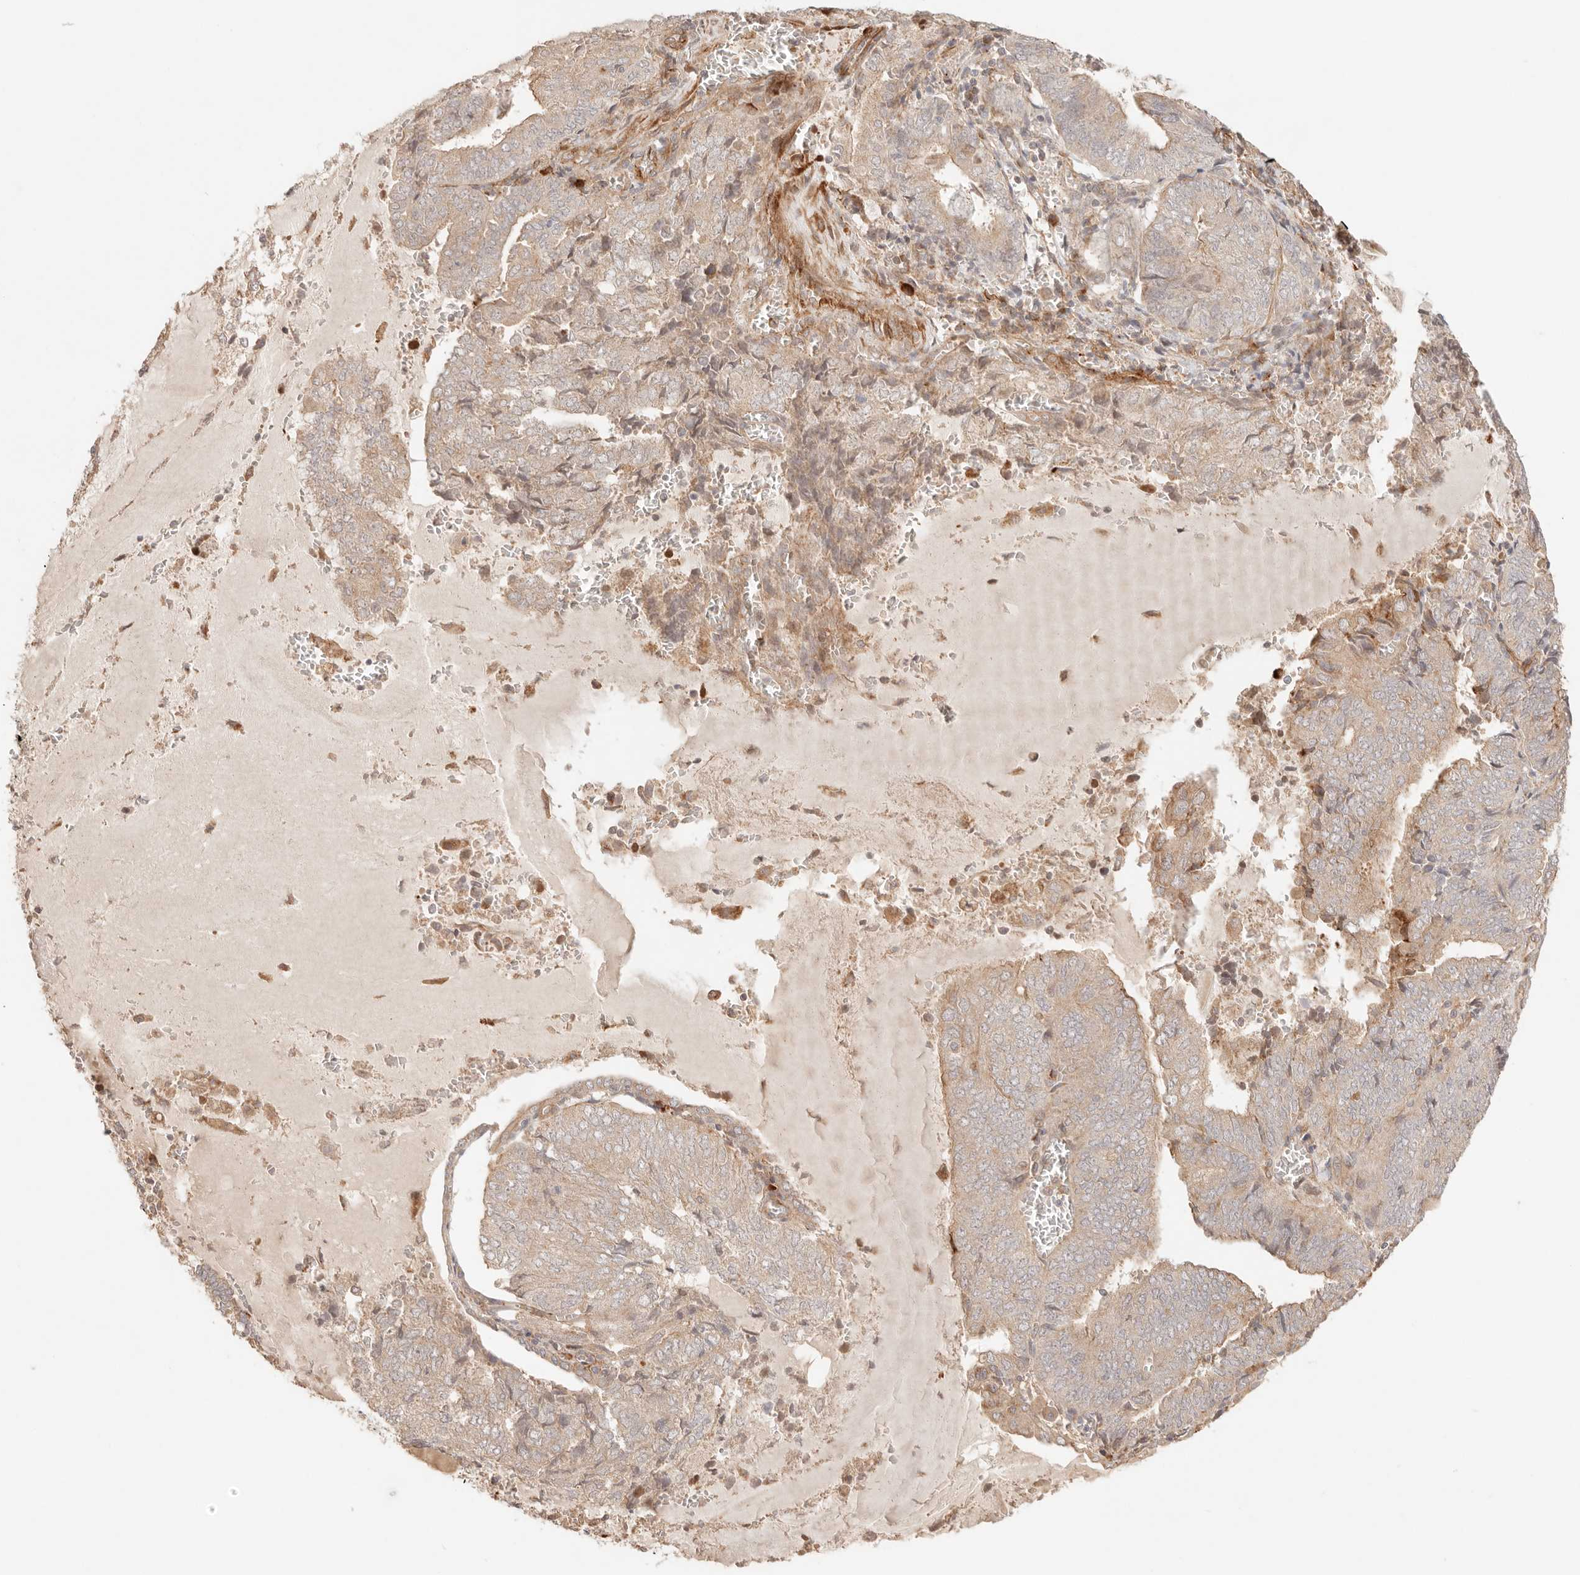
{"staining": {"intensity": "weak", "quantity": ">75%", "location": "cytoplasmic/membranous"}, "tissue": "endometrial cancer", "cell_type": "Tumor cells", "image_type": "cancer", "snomed": [{"axis": "morphology", "description": "Adenocarcinoma, NOS"}, {"axis": "topography", "description": "Endometrium"}], "caption": "Endometrial adenocarcinoma was stained to show a protein in brown. There is low levels of weak cytoplasmic/membranous expression in about >75% of tumor cells. (DAB IHC, brown staining for protein, blue staining for nuclei).", "gene": "IL1R2", "patient": {"sex": "female", "age": 81}}